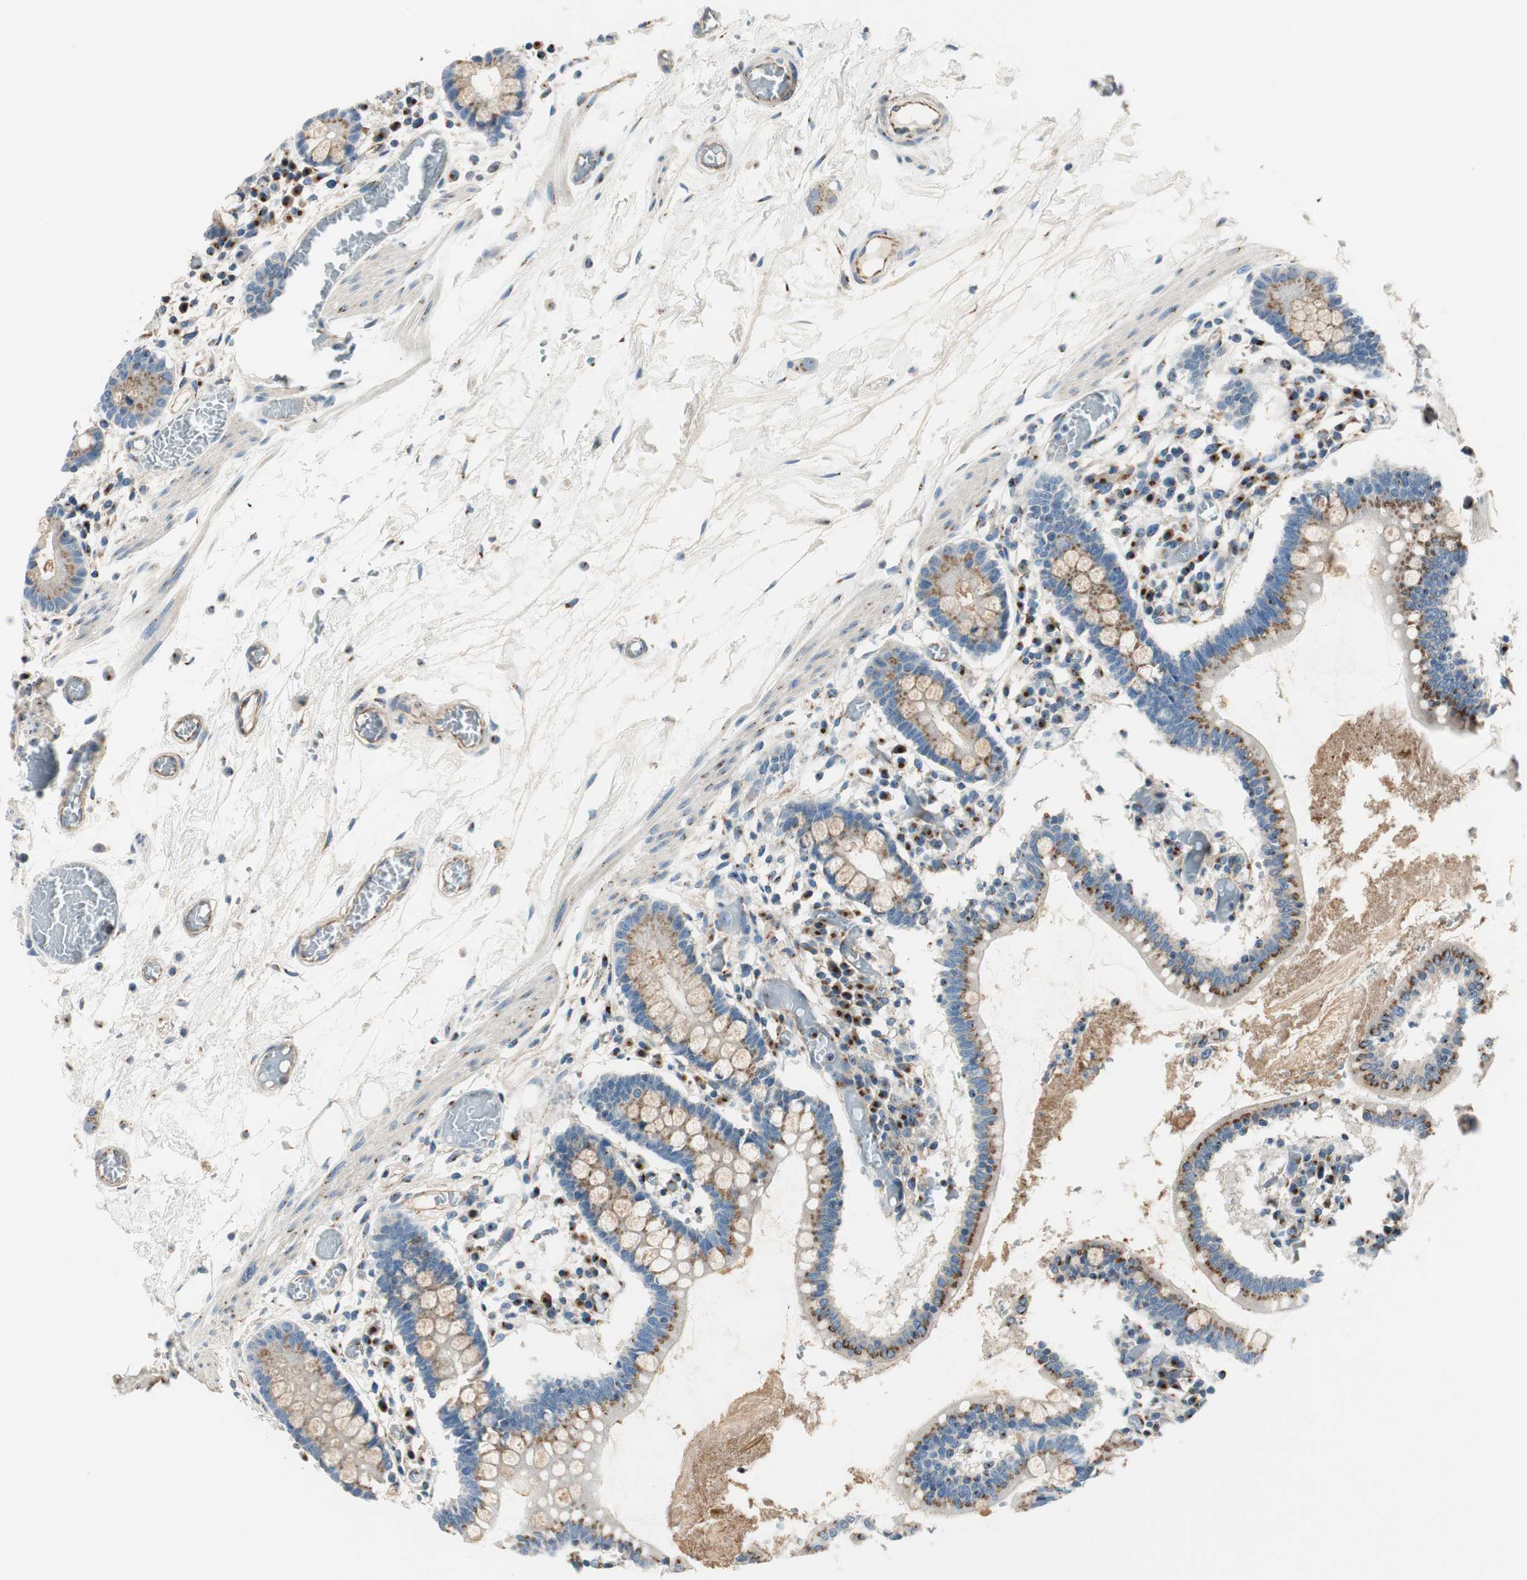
{"staining": {"intensity": "strong", "quantity": ">75%", "location": "cytoplasmic/membranous"}, "tissue": "small intestine", "cell_type": "Glandular cells", "image_type": "normal", "snomed": [{"axis": "morphology", "description": "Normal tissue, NOS"}, {"axis": "topography", "description": "Small intestine"}], "caption": "Brown immunohistochemical staining in unremarkable small intestine reveals strong cytoplasmic/membranous positivity in approximately >75% of glandular cells. Nuclei are stained in blue.", "gene": "TMF1", "patient": {"sex": "female", "age": 61}}